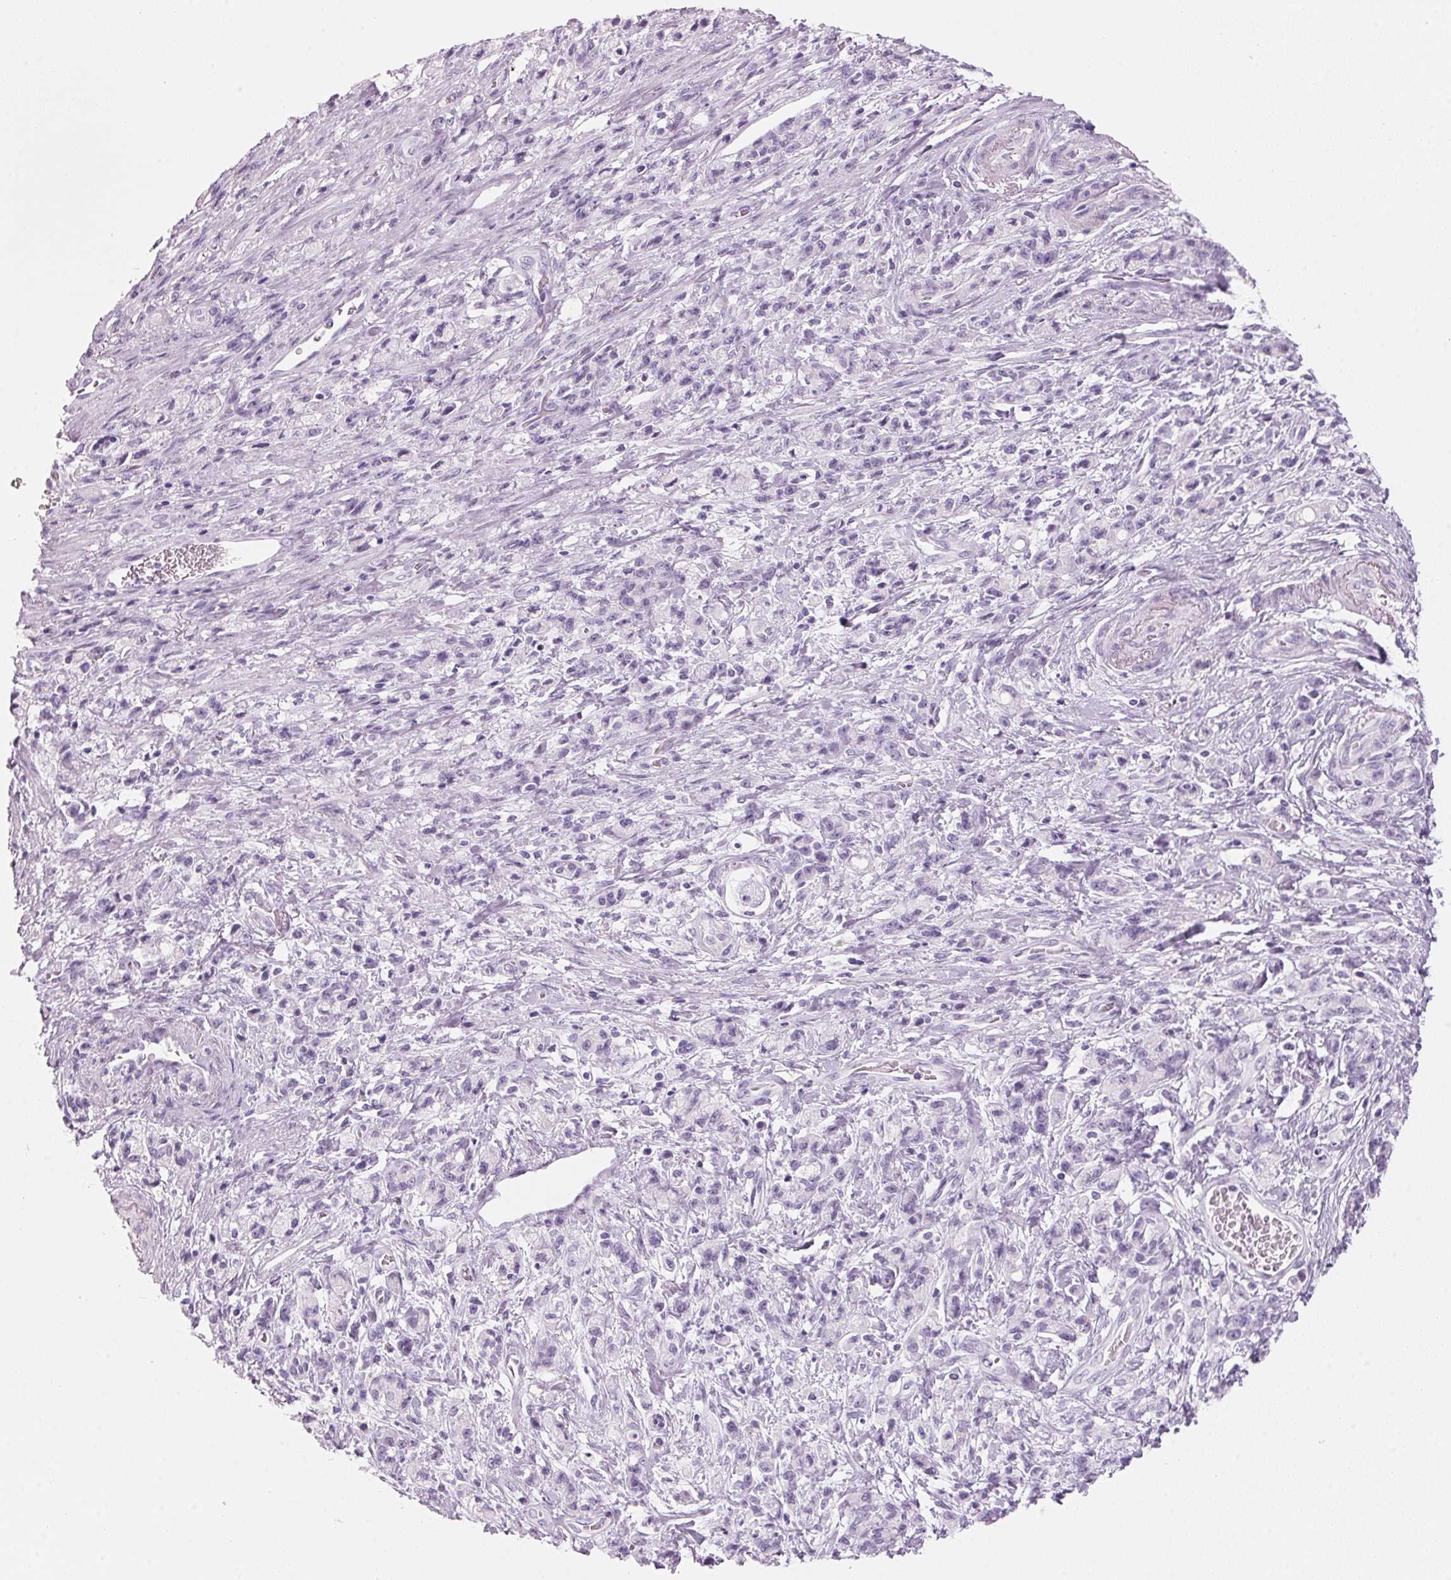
{"staining": {"intensity": "negative", "quantity": "none", "location": "none"}, "tissue": "stomach cancer", "cell_type": "Tumor cells", "image_type": "cancer", "snomed": [{"axis": "morphology", "description": "Adenocarcinoma, NOS"}, {"axis": "topography", "description": "Stomach"}], "caption": "Immunohistochemistry of human stomach cancer (adenocarcinoma) shows no expression in tumor cells.", "gene": "ADAM20", "patient": {"sex": "male", "age": 77}}